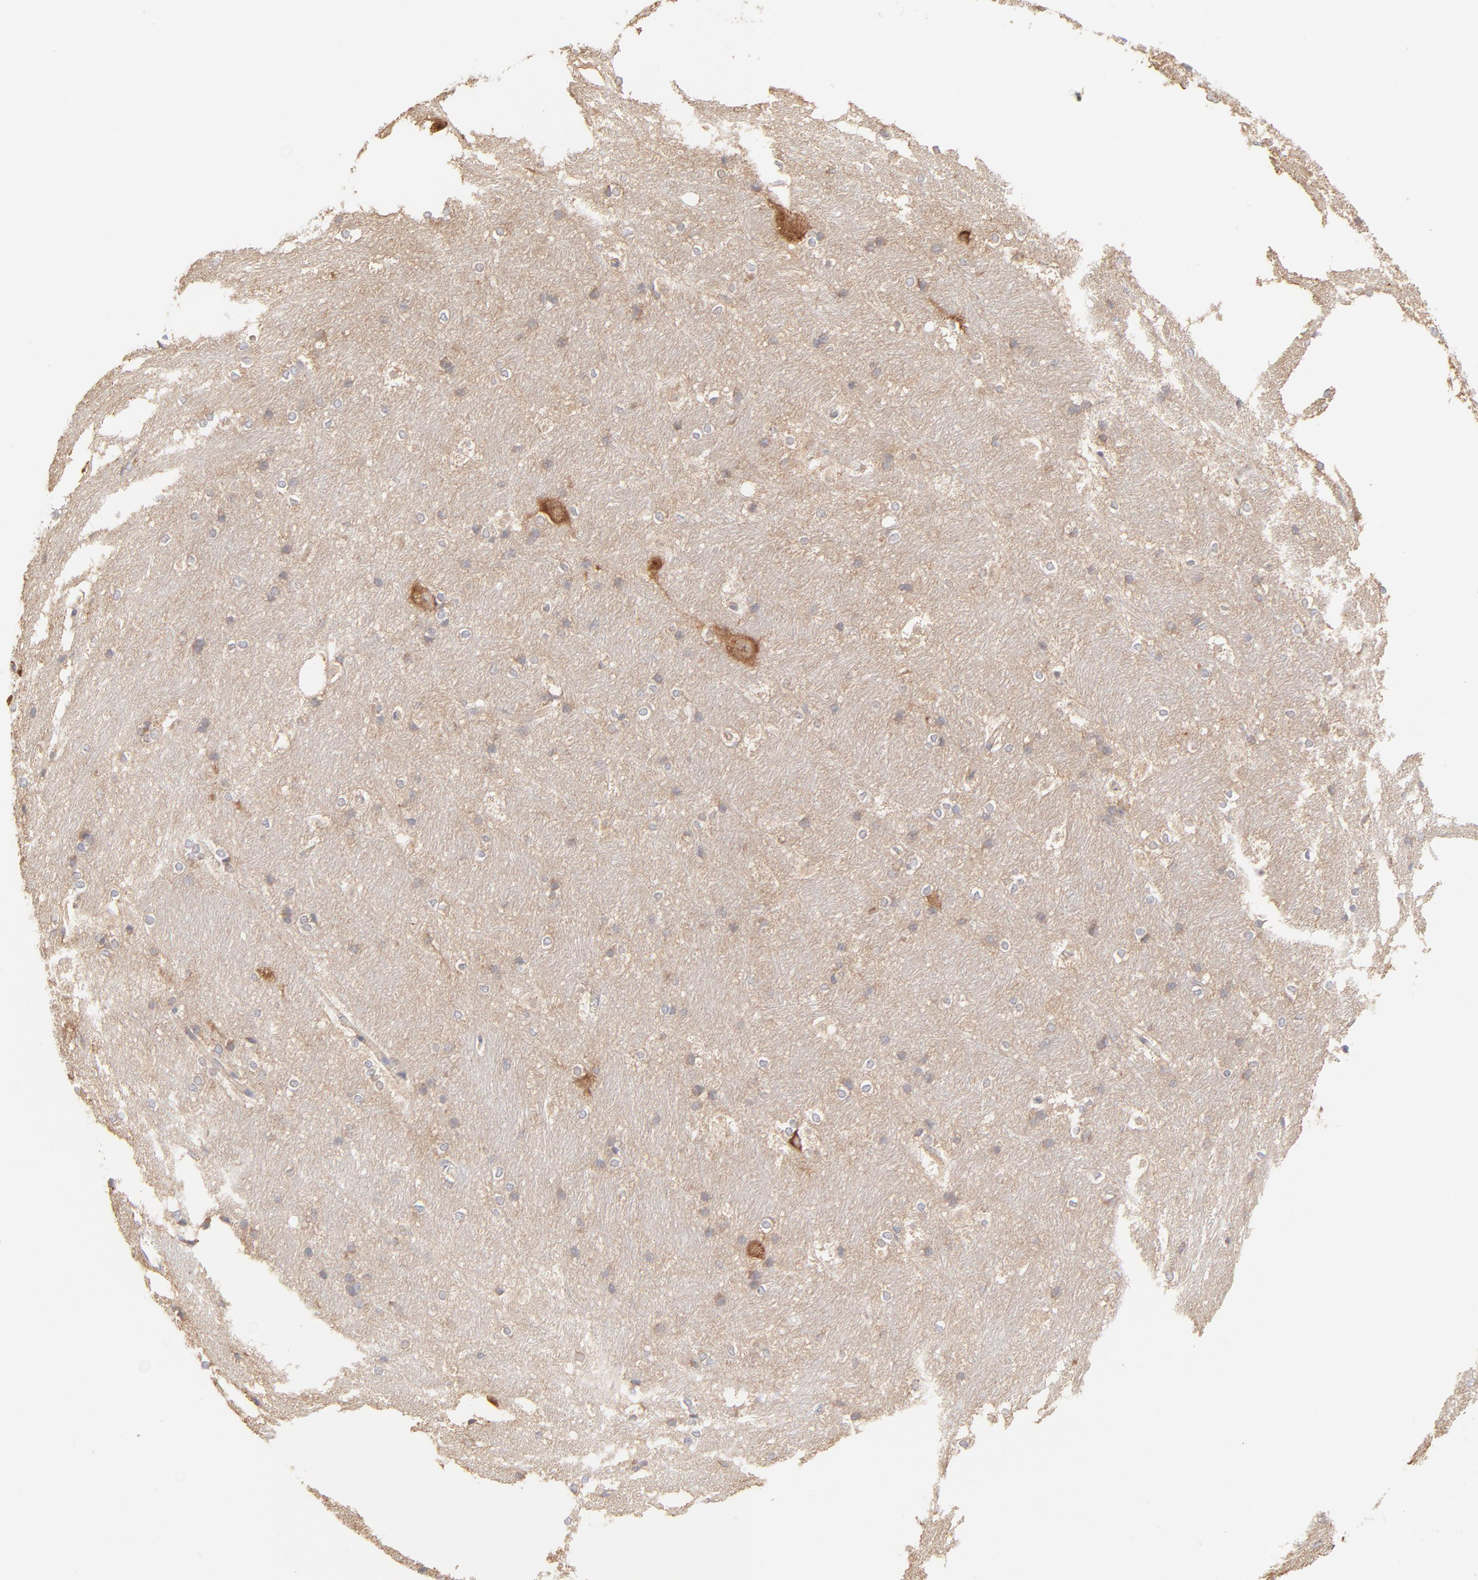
{"staining": {"intensity": "weak", "quantity": "<25%", "location": "cytoplasmic/membranous"}, "tissue": "hippocampus", "cell_type": "Glial cells", "image_type": "normal", "snomed": [{"axis": "morphology", "description": "Normal tissue, NOS"}, {"axis": "topography", "description": "Hippocampus"}], "caption": "There is no significant staining in glial cells of hippocampus. Brightfield microscopy of immunohistochemistry stained with DAB (brown) and hematoxylin (blue), captured at high magnification.", "gene": "RPS21", "patient": {"sex": "female", "age": 19}}